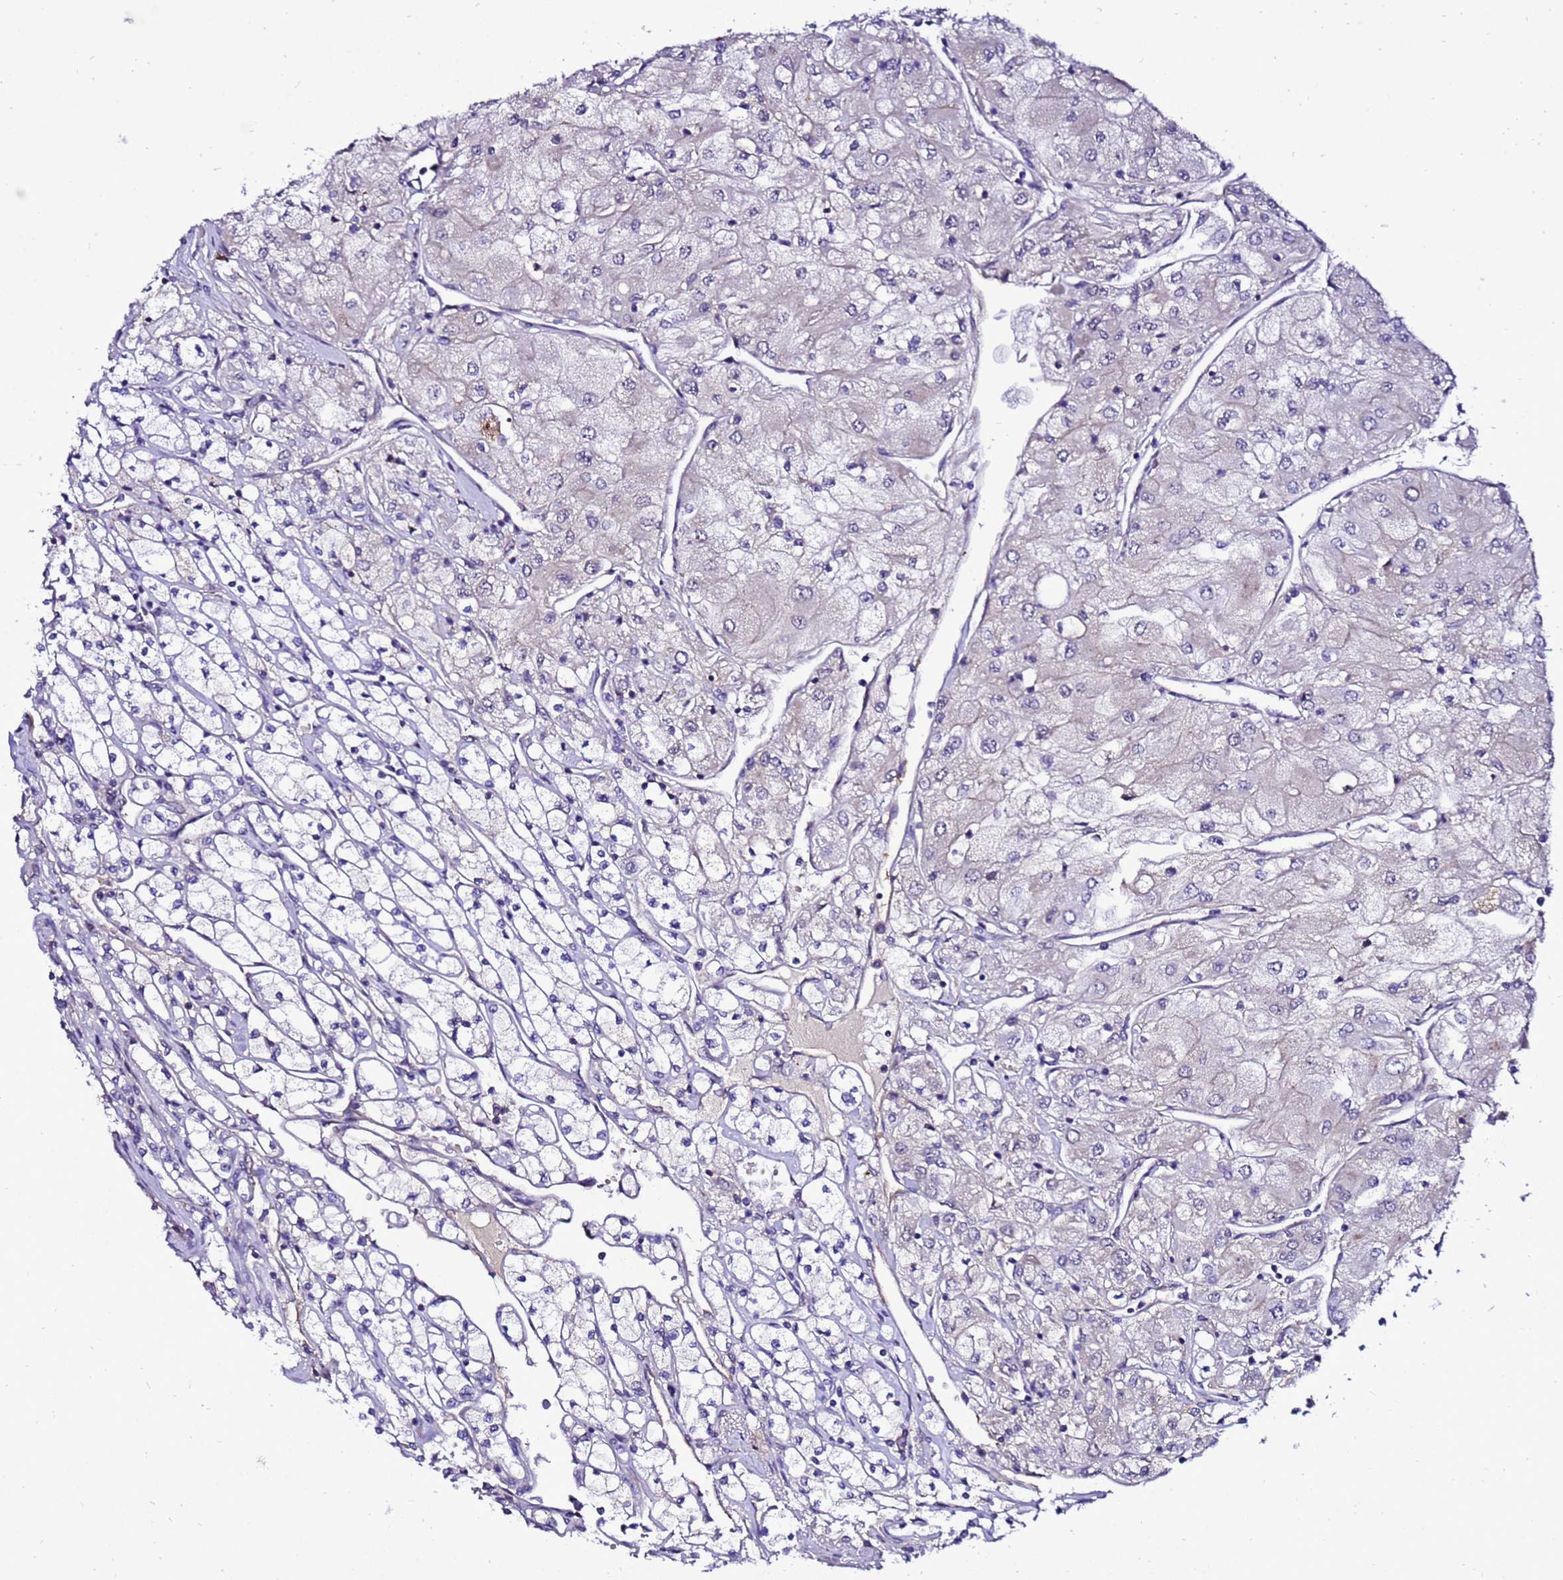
{"staining": {"intensity": "negative", "quantity": "none", "location": "none"}, "tissue": "renal cancer", "cell_type": "Tumor cells", "image_type": "cancer", "snomed": [{"axis": "morphology", "description": "Adenocarcinoma, NOS"}, {"axis": "topography", "description": "Kidney"}], "caption": "Renal cancer was stained to show a protein in brown. There is no significant positivity in tumor cells.", "gene": "C19orf47", "patient": {"sex": "male", "age": 80}}